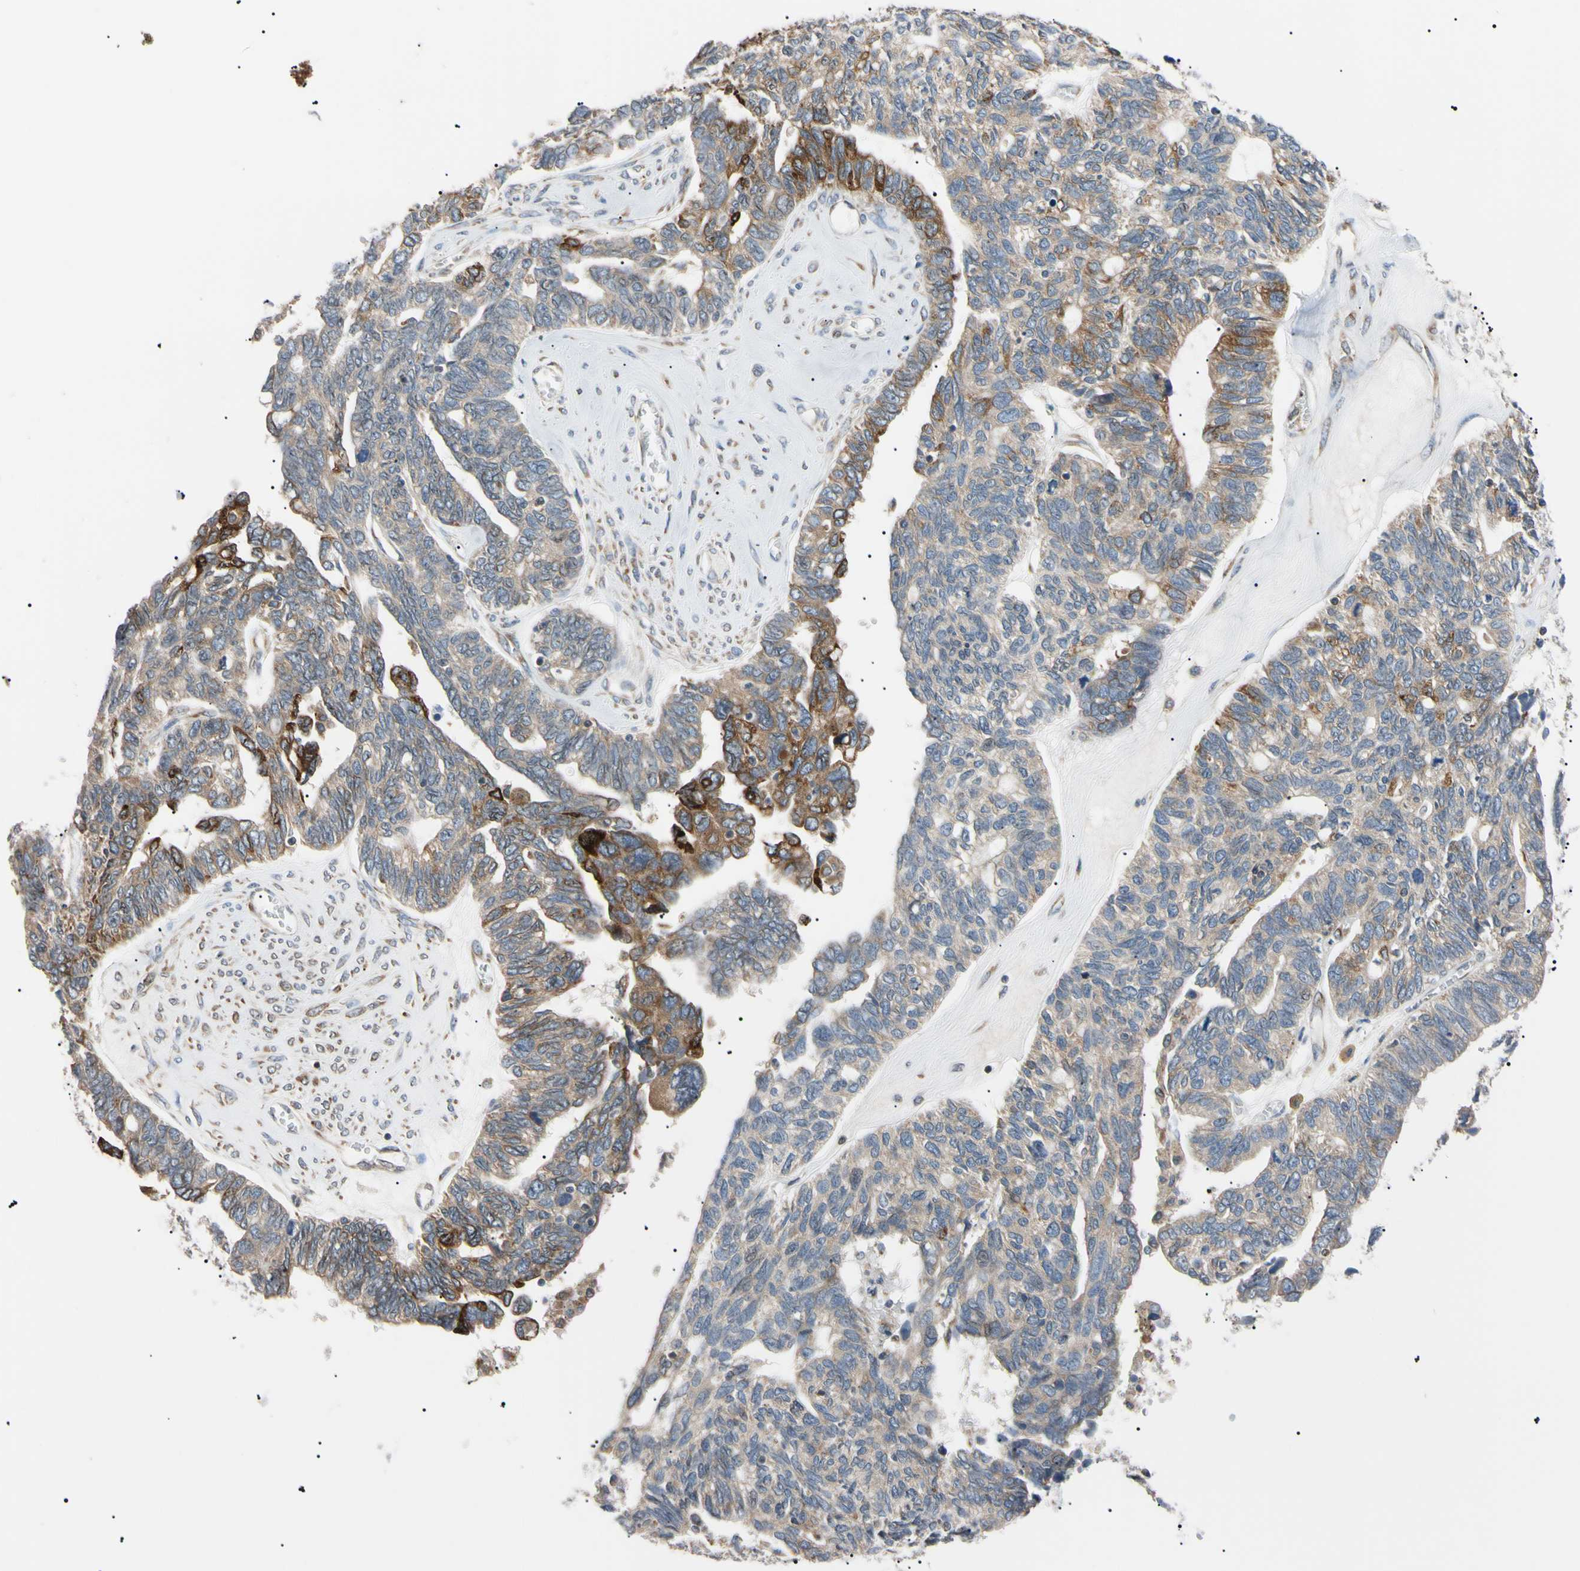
{"staining": {"intensity": "moderate", "quantity": "25%-75%", "location": "cytoplasmic/membranous"}, "tissue": "ovarian cancer", "cell_type": "Tumor cells", "image_type": "cancer", "snomed": [{"axis": "morphology", "description": "Cystadenocarcinoma, serous, NOS"}, {"axis": "topography", "description": "Ovary"}], "caption": "IHC (DAB (3,3'-diaminobenzidine)) staining of ovarian cancer exhibits moderate cytoplasmic/membranous protein positivity in approximately 25%-75% of tumor cells. (DAB IHC, brown staining for protein, blue staining for nuclei).", "gene": "VAPA", "patient": {"sex": "female", "age": 79}}